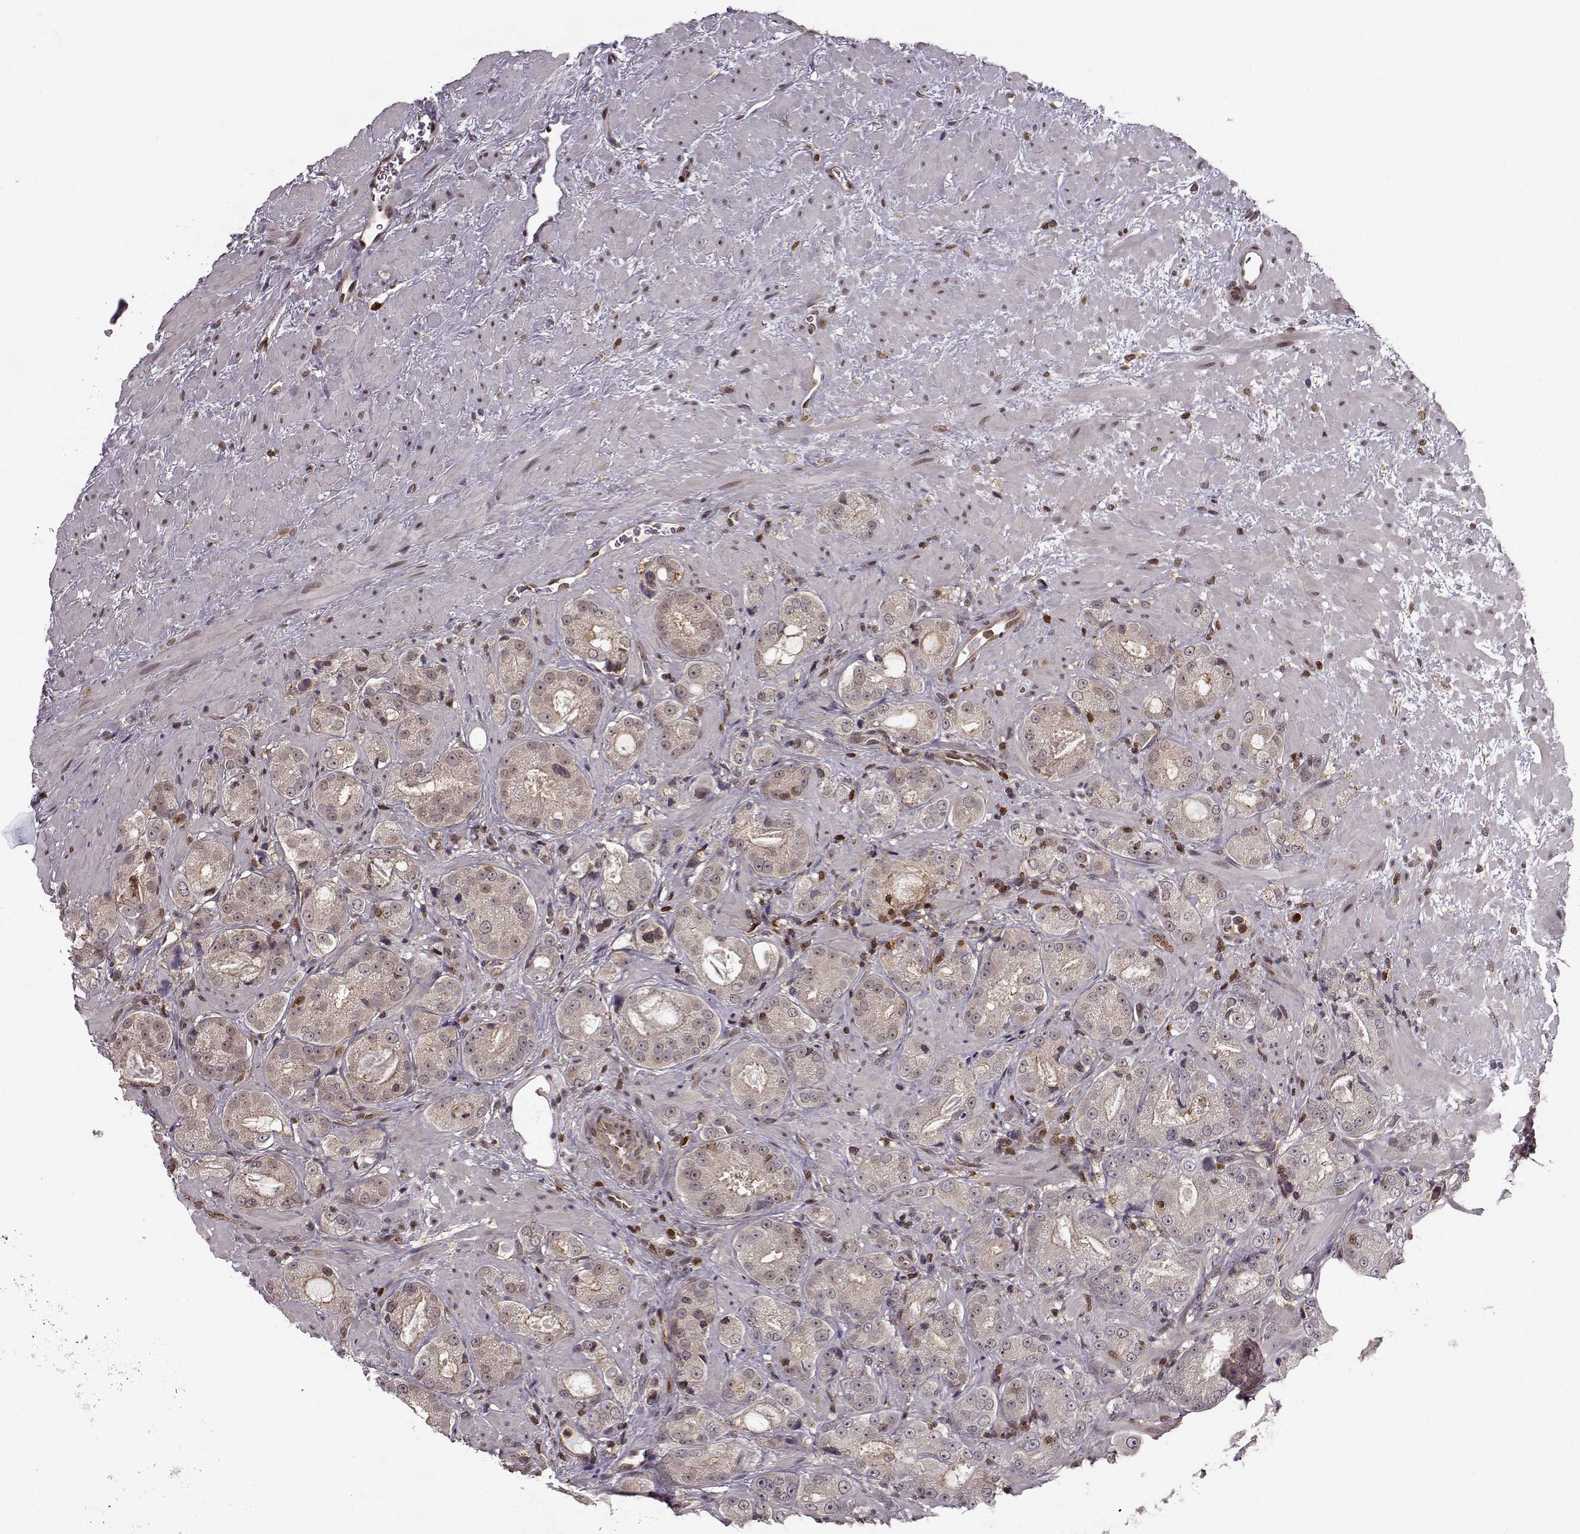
{"staining": {"intensity": "moderate", "quantity": "<25%", "location": "cytoplasmic/membranous"}, "tissue": "prostate cancer", "cell_type": "Tumor cells", "image_type": "cancer", "snomed": [{"axis": "morphology", "description": "Normal tissue, NOS"}, {"axis": "morphology", "description": "Adenocarcinoma, High grade"}, {"axis": "topography", "description": "Prostate"}], "caption": "Protein expression analysis of adenocarcinoma (high-grade) (prostate) exhibits moderate cytoplasmic/membranous positivity in about <25% of tumor cells.", "gene": "MFSD1", "patient": {"sex": "male", "age": 83}}